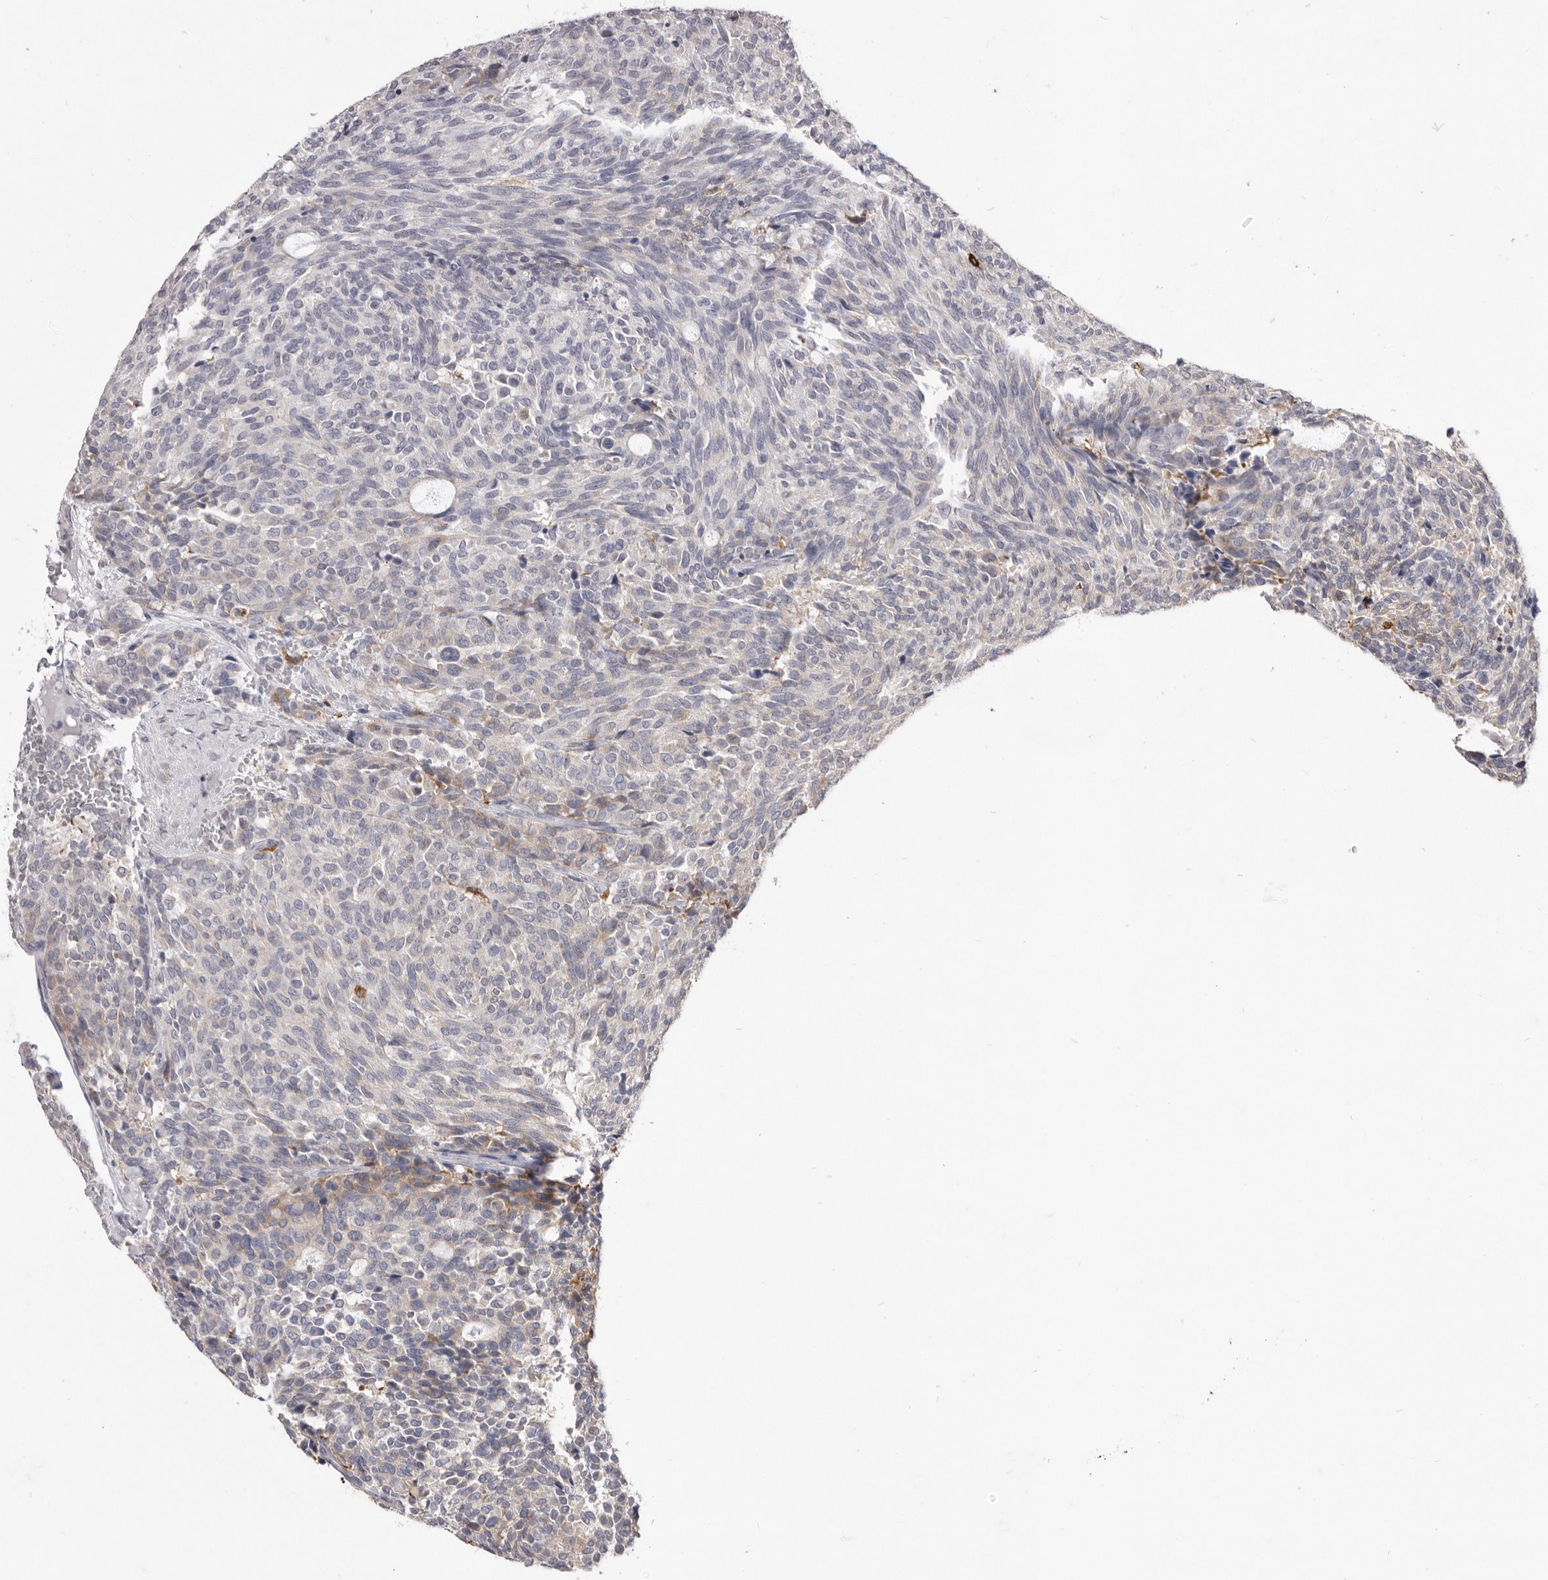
{"staining": {"intensity": "negative", "quantity": "none", "location": "none"}, "tissue": "carcinoid", "cell_type": "Tumor cells", "image_type": "cancer", "snomed": [{"axis": "morphology", "description": "Carcinoid, malignant, NOS"}, {"axis": "topography", "description": "Pancreas"}], "caption": "DAB (3,3'-diaminobenzidine) immunohistochemical staining of malignant carcinoid demonstrates no significant positivity in tumor cells. (DAB (3,3'-diaminobenzidine) immunohistochemistry visualized using brightfield microscopy, high magnification).", "gene": "VPS45", "patient": {"sex": "female", "age": 54}}